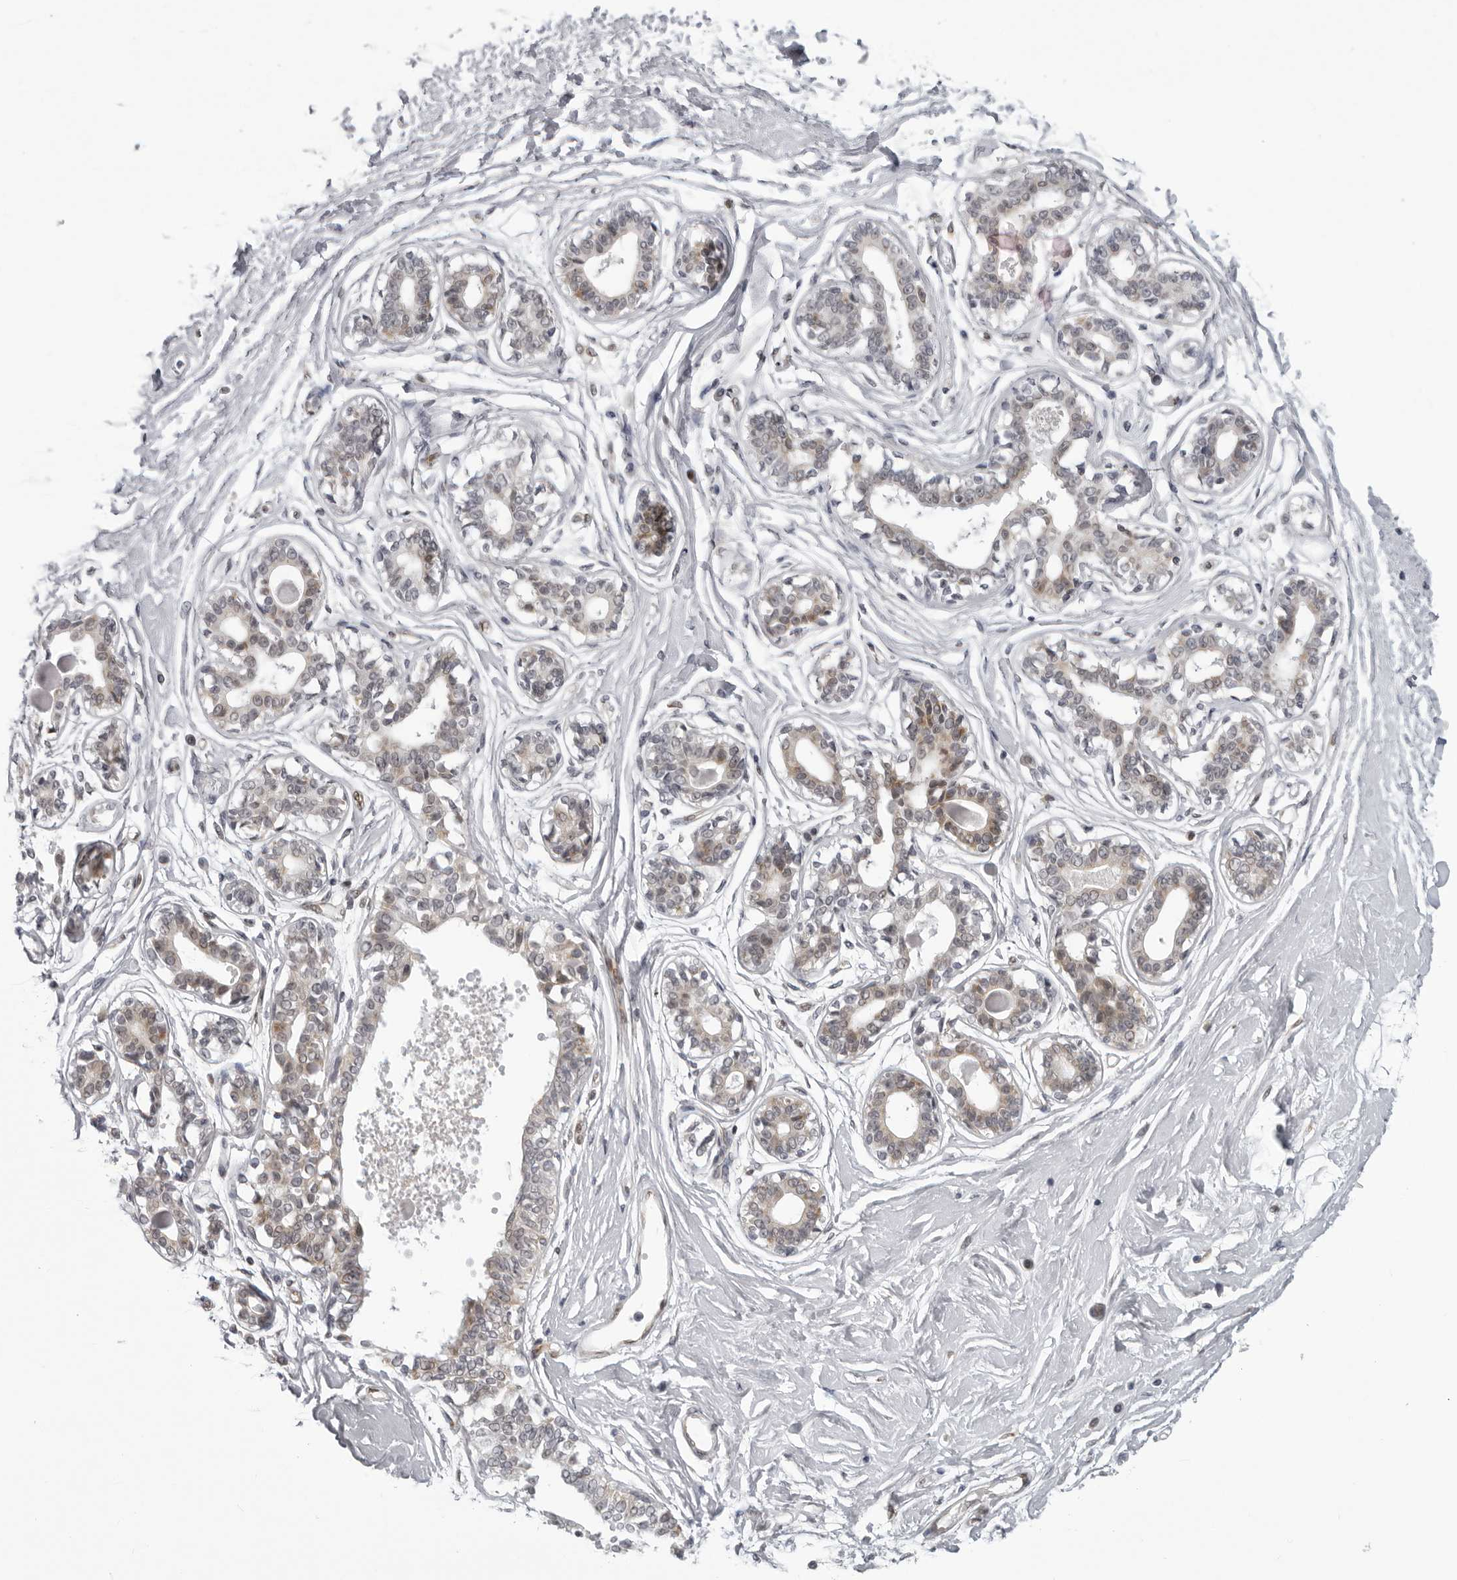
{"staining": {"intensity": "negative", "quantity": "none", "location": "none"}, "tissue": "breast", "cell_type": "Adipocytes", "image_type": "normal", "snomed": [{"axis": "morphology", "description": "Normal tissue, NOS"}, {"axis": "topography", "description": "Breast"}], "caption": "Adipocytes are negative for protein expression in normal human breast. Brightfield microscopy of immunohistochemistry stained with DAB (brown) and hematoxylin (blue), captured at high magnification.", "gene": "MAPK12", "patient": {"sex": "female", "age": 45}}